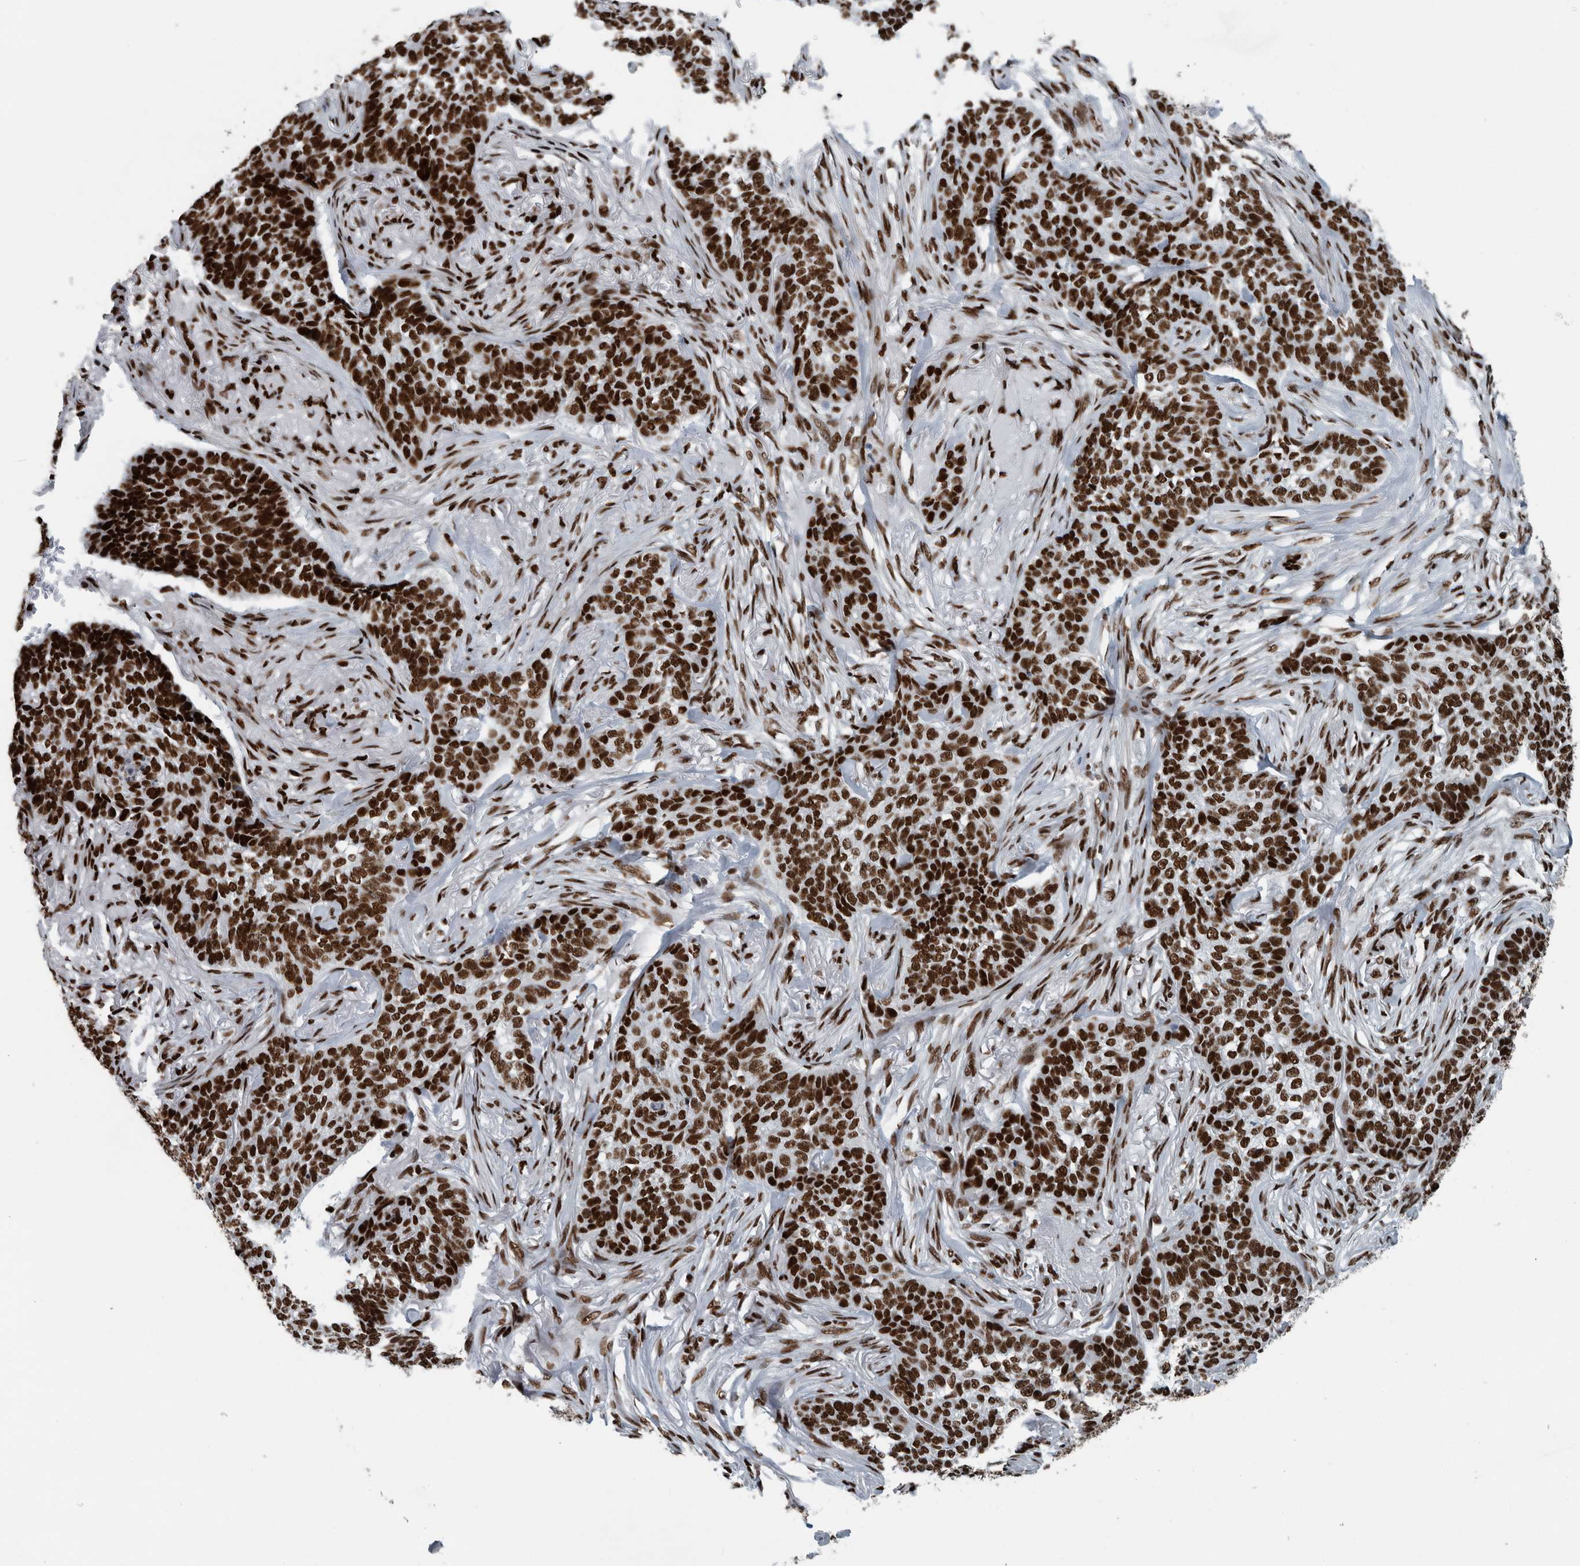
{"staining": {"intensity": "strong", "quantity": ">75%", "location": "nuclear"}, "tissue": "skin cancer", "cell_type": "Tumor cells", "image_type": "cancer", "snomed": [{"axis": "morphology", "description": "Basal cell carcinoma"}, {"axis": "topography", "description": "Skin"}], "caption": "This is an image of IHC staining of skin basal cell carcinoma, which shows strong staining in the nuclear of tumor cells.", "gene": "DNMT3A", "patient": {"sex": "male", "age": 85}}